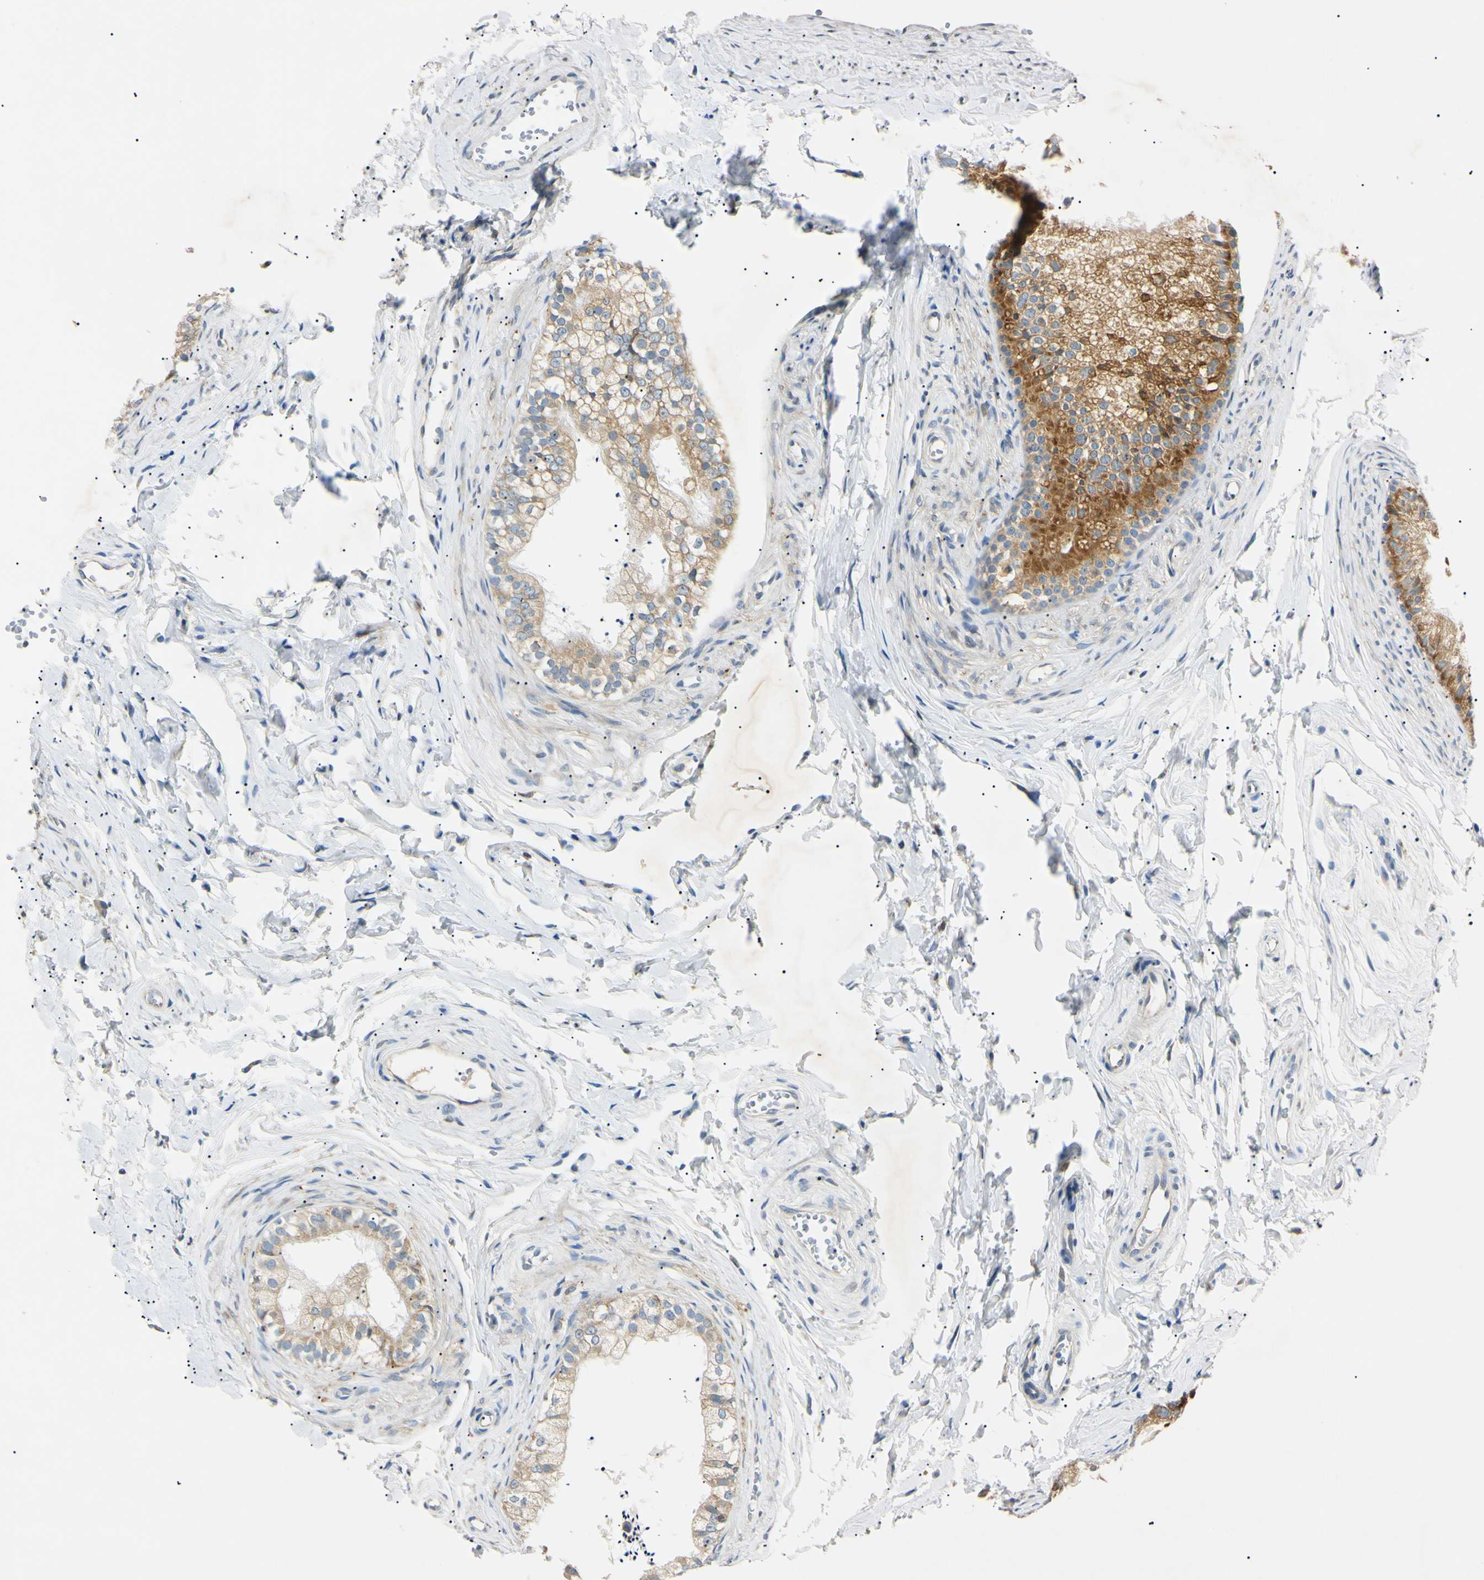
{"staining": {"intensity": "moderate", "quantity": ">75%", "location": "cytoplasmic/membranous"}, "tissue": "epididymis", "cell_type": "Glandular cells", "image_type": "normal", "snomed": [{"axis": "morphology", "description": "Normal tissue, NOS"}, {"axis": "topography", "description": "Epididymis"}], "caption": "A photomicrograph of human epididymis stained for a protein exhibits moderate cytoplasmic/membranous brown staining in glandular cells. (DAB (3,3'-diaminobenzidine) IHC with brightfield microscopy, high magnification).", "gene": "DNAJB12", "patient": {"sex": "male", "age": 56}}